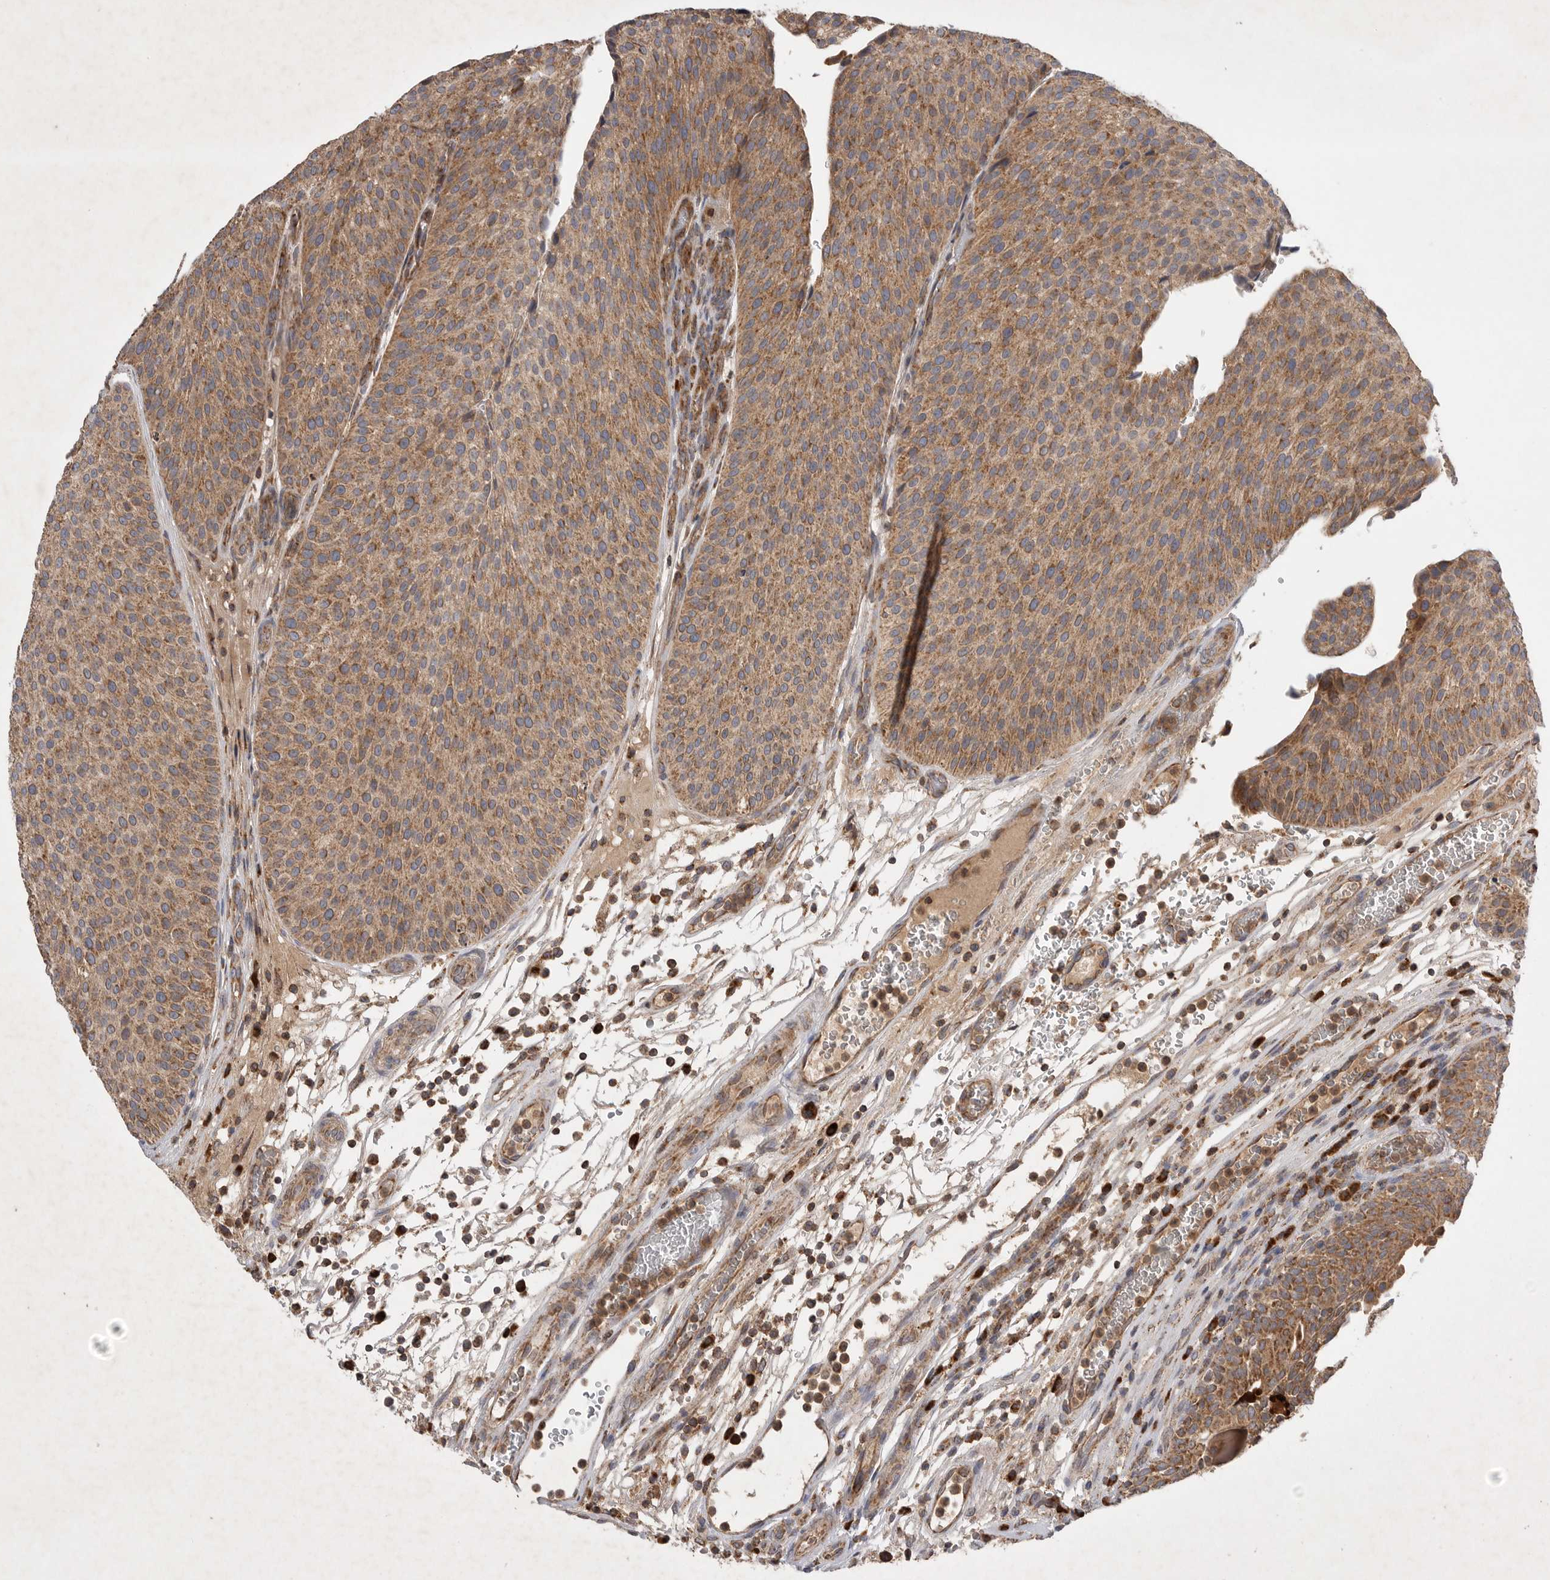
{"staining": {"intensity": "moderate", "quantity": ">75%", "location": "cytoplasmic/membranous"}, "tissue": "urothelial cancer", "cell_type": "Tumor cells", "image_type": "cancer", "snomed": [{"axis": "morphology", "description": "Normal tissue, NOS"}, {"axis": "morphology", "description": "Urothelial carcinoma, Low grade"}, {"axis": "topography", "description": "Smooth muscle"}, {"axis": "topography", "description": "Urinary bladder"}], "caption": "A medium amount of moderate cytoplasmic/membranous staining is identified in about >75% of tumor cells in low-grade urothelial carcinoma tissue.", "gene": "KIF21B", "patient": {"sex": "male", "age": 60}}